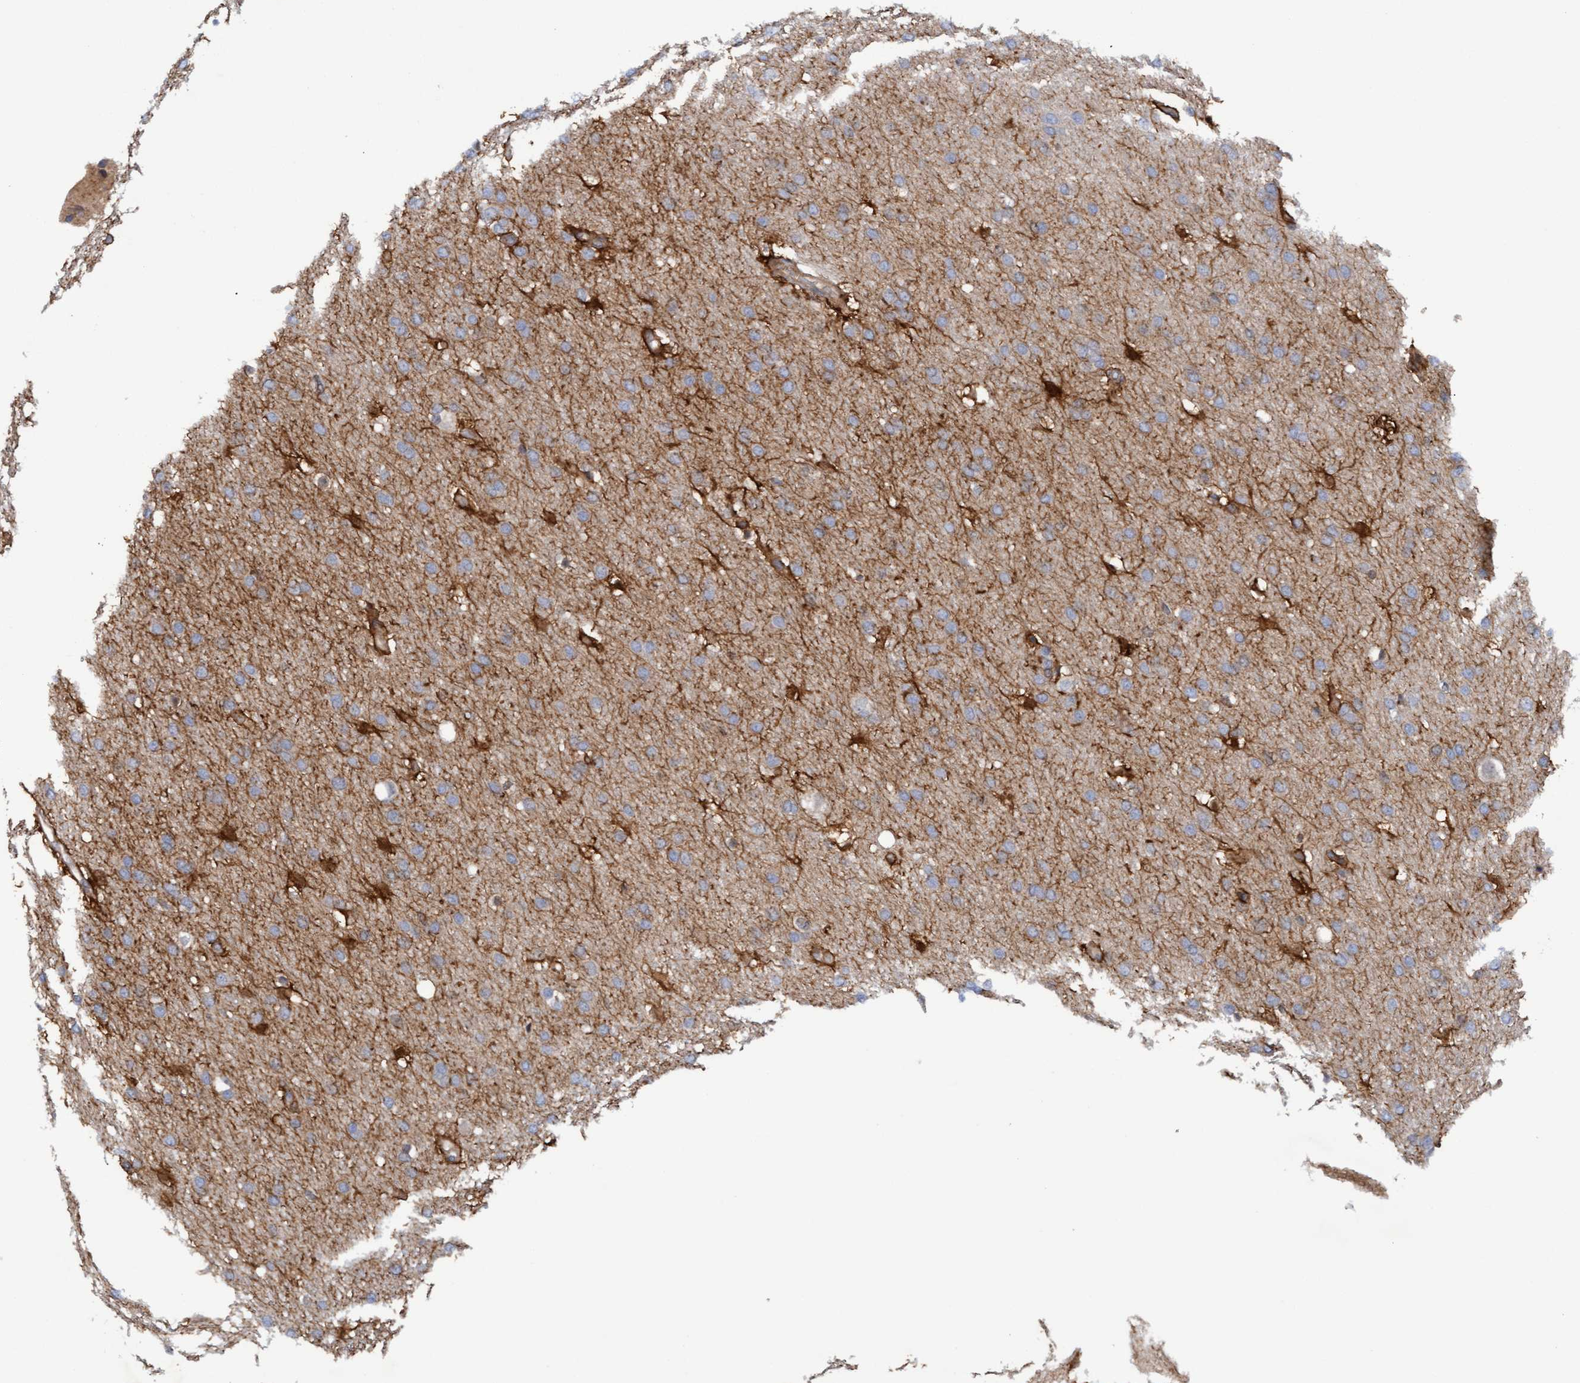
{"staining": {"intensity": "moderate", "quantity": "25%-75%", "location": "cytoplasmic/membranous"}, "tissue": "glioma", "cell_type": "Tumor cells", "image_type": "cancer", "snomed": [{"axis": "morphology", "description": "Glioma, malignant, Low grade"}, {"axis": "topography", "description": "Brain"}], "caption": "Immunohistochemical staining of human malignant low-grade glioma exhibits moderate cytoplasmic/membranous protein expression in about 25%-75% of tumor cells.", "gene": "PLCD1", "patient": {"sex": "female", "age": 37}}